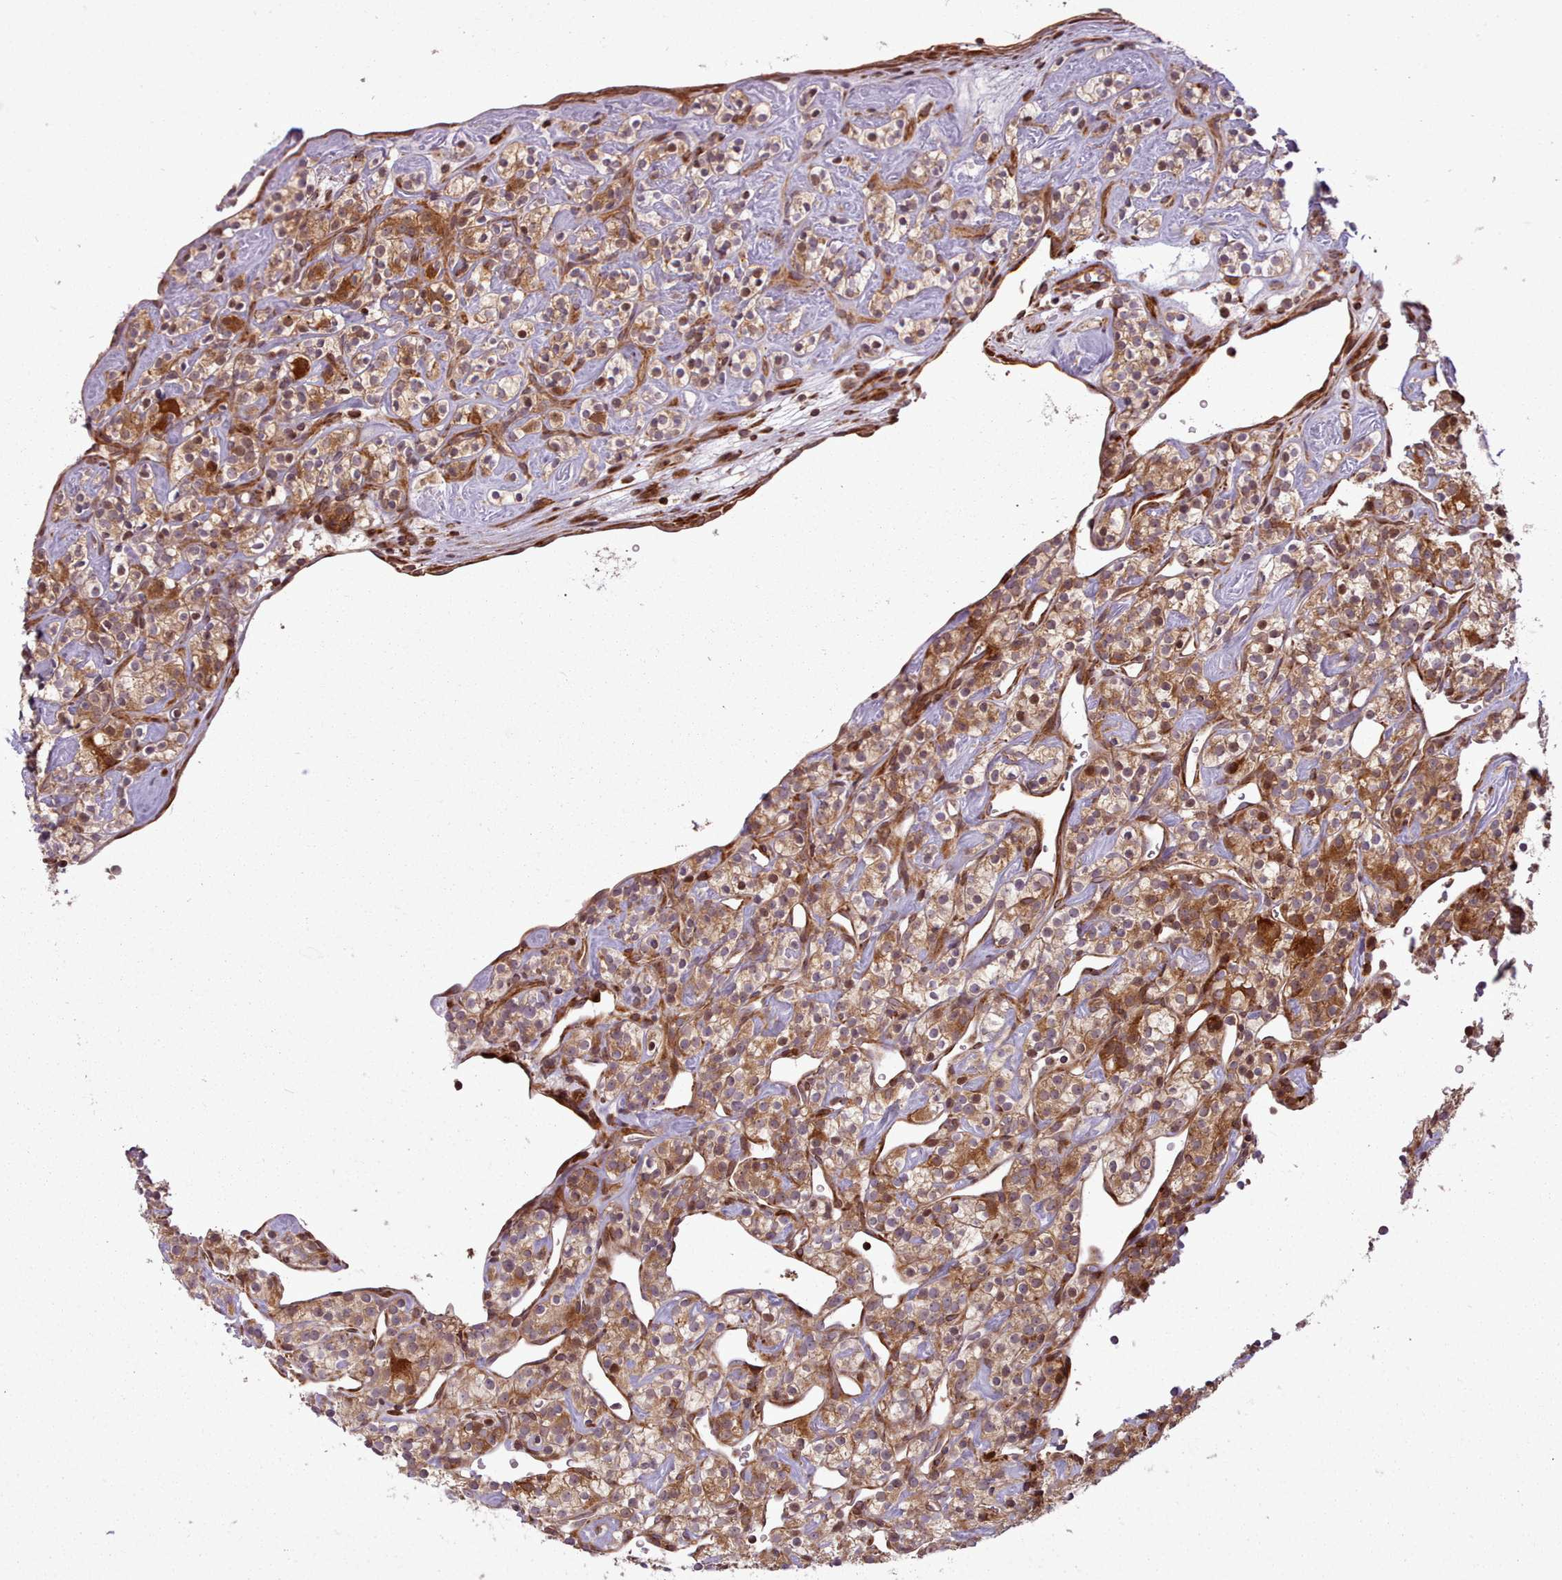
{"staining": {"intensity": "moderate", "quantity": ">75%", "location": "cytoplasmic/membranous,nuclear"}, "tissue": "renal cancer", "cell_type": "Tumor cells", "image_type": "cancer", "snomed": [{"axis": "morphology", "description": "Adenocarcinoma, NOS"}, {"axis": "topography", "description": "Kidney"}], "caption": "Moderate cytoplasmic/membranous and nuclear expression for a protein is appreciated in about >75% of tumor cells of renal cancer (adenocarcinoma) using immunohistochemistry.", "gene": "NLRP7", "patient": {"sex": "male", "age": 77}}